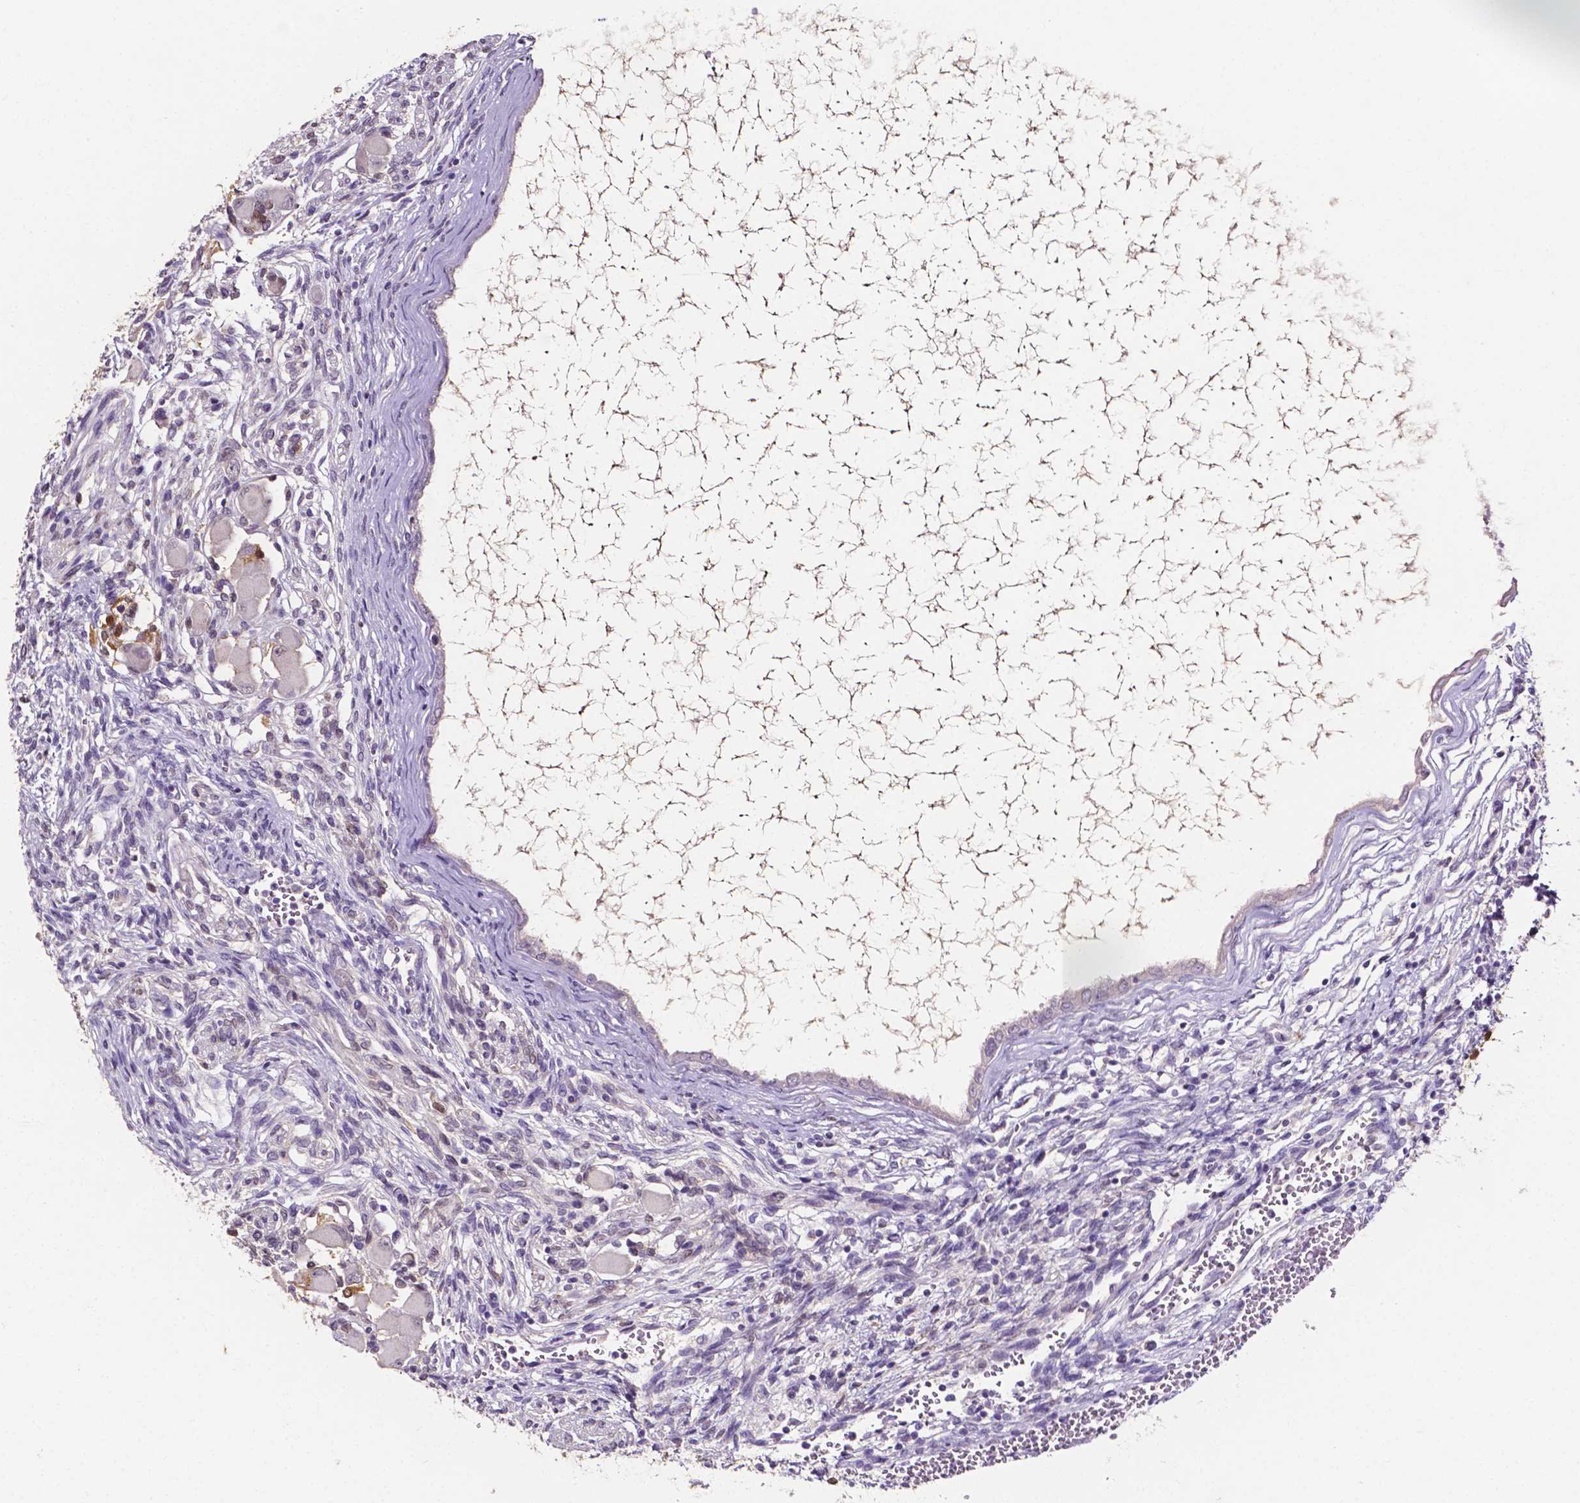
{"staining": {"intensity": "negative", "quantity": "none", "location": "none"}, "tissue": "testis cancer", "cell_type": "Tumor cells", "image_type": "cancer", "snomed": [{"axis": "morphology", "description": "Carcinoma, Embryonal, NOS"}, {"axis": "topography", "description": "Testis"}], "caption": "Immunohistochemistry (IHC) of testis cancer (embryonal carcinoma) shows no expression in tumor cells.", "gene": "PSAT1", "patient": {"sex": "male", "age": 37}}